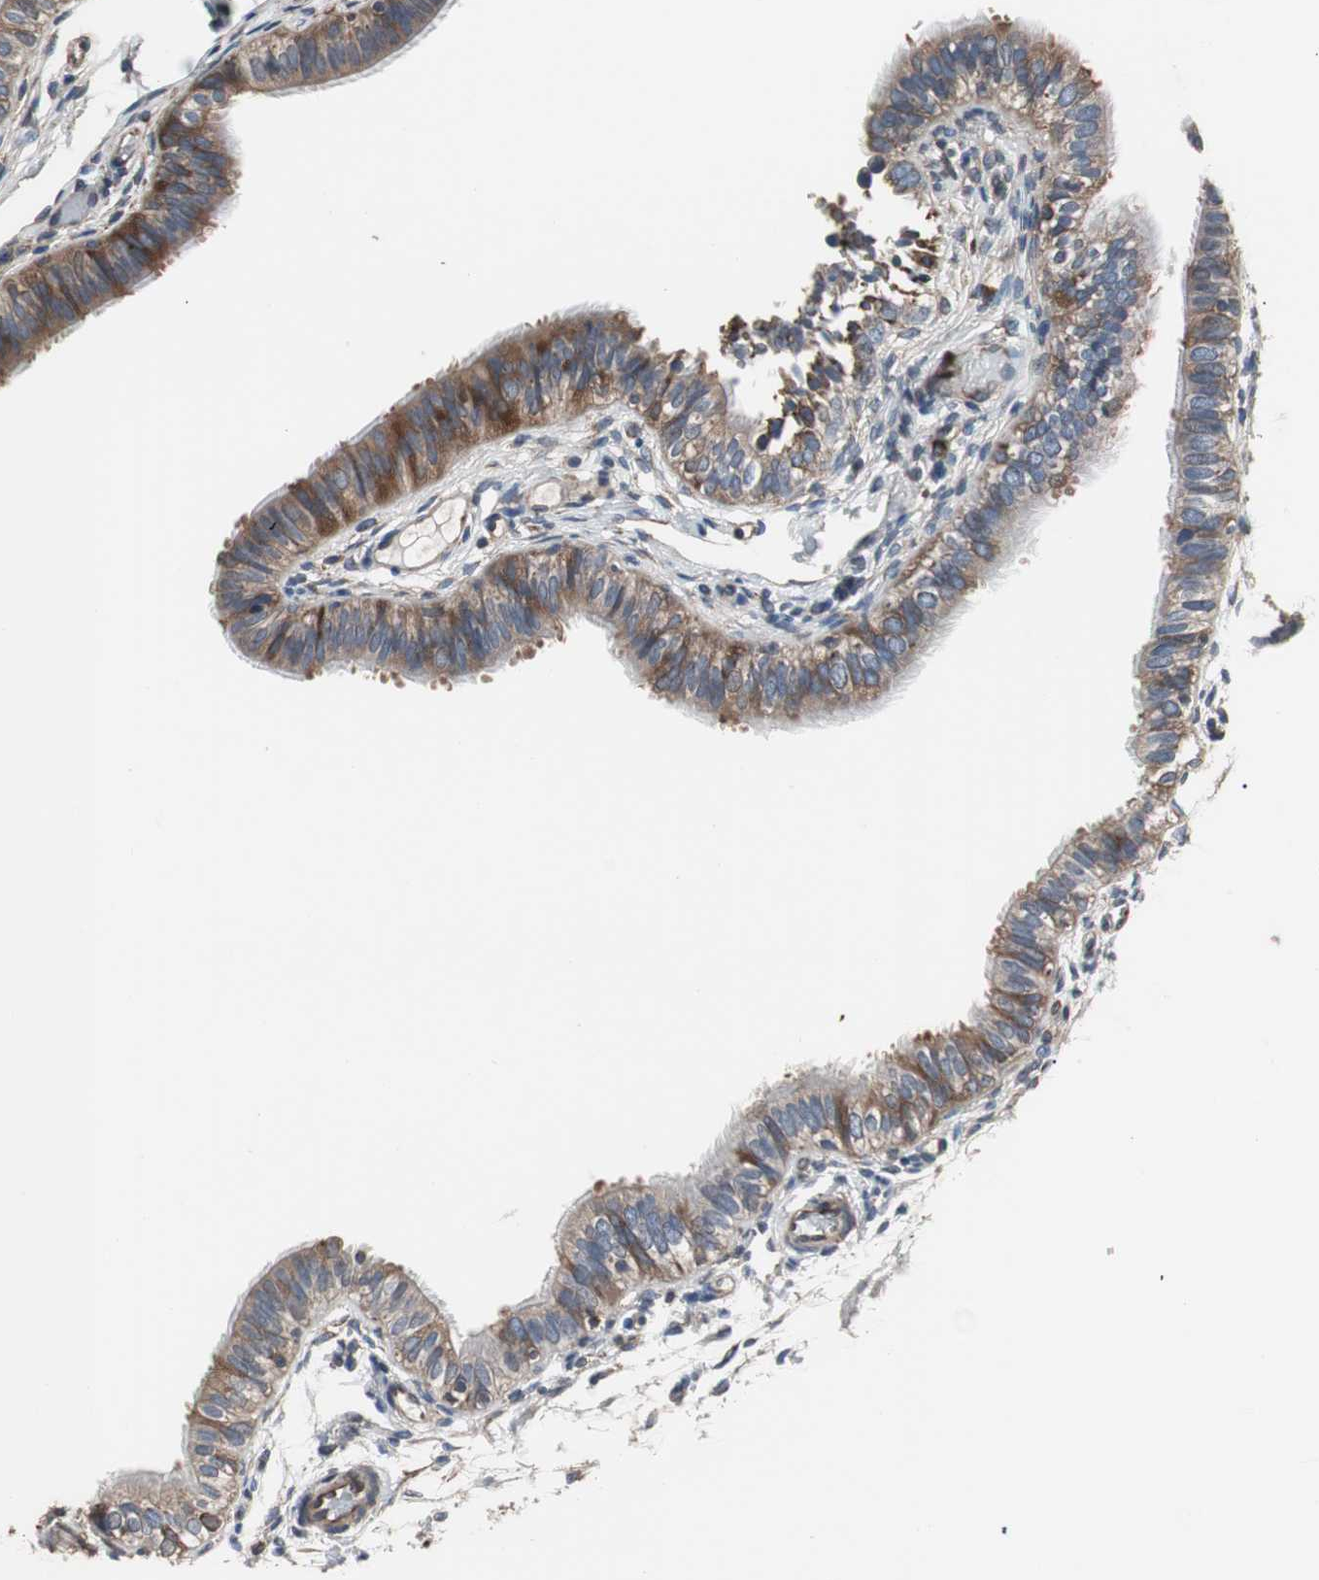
{"staining": {"intensity": "moderate", "quantity": ">75%", "location": "cytoplasmic/membranous"}, "tissue": "fallopian tube", "cell_type": "Glandular cells", "image_type": "normal", "snomed": [{"axis": "morphology", "description": "Normal tissue, NOS"}, {"axis": "morphology", "description": "Dermoid, NOS"}, {"axis": "topography", "description": "Fallopian tube"}], "caption": "Protein analysis of unremarkable fallopian tube displays moderate cytoplasmic/membranous expression in about >75% of glandular cells. Ihc stains the protein in brown and the nuclei are stained blue.", "gene": "CALU", "patient": {"sex": "female", "age": 33}}